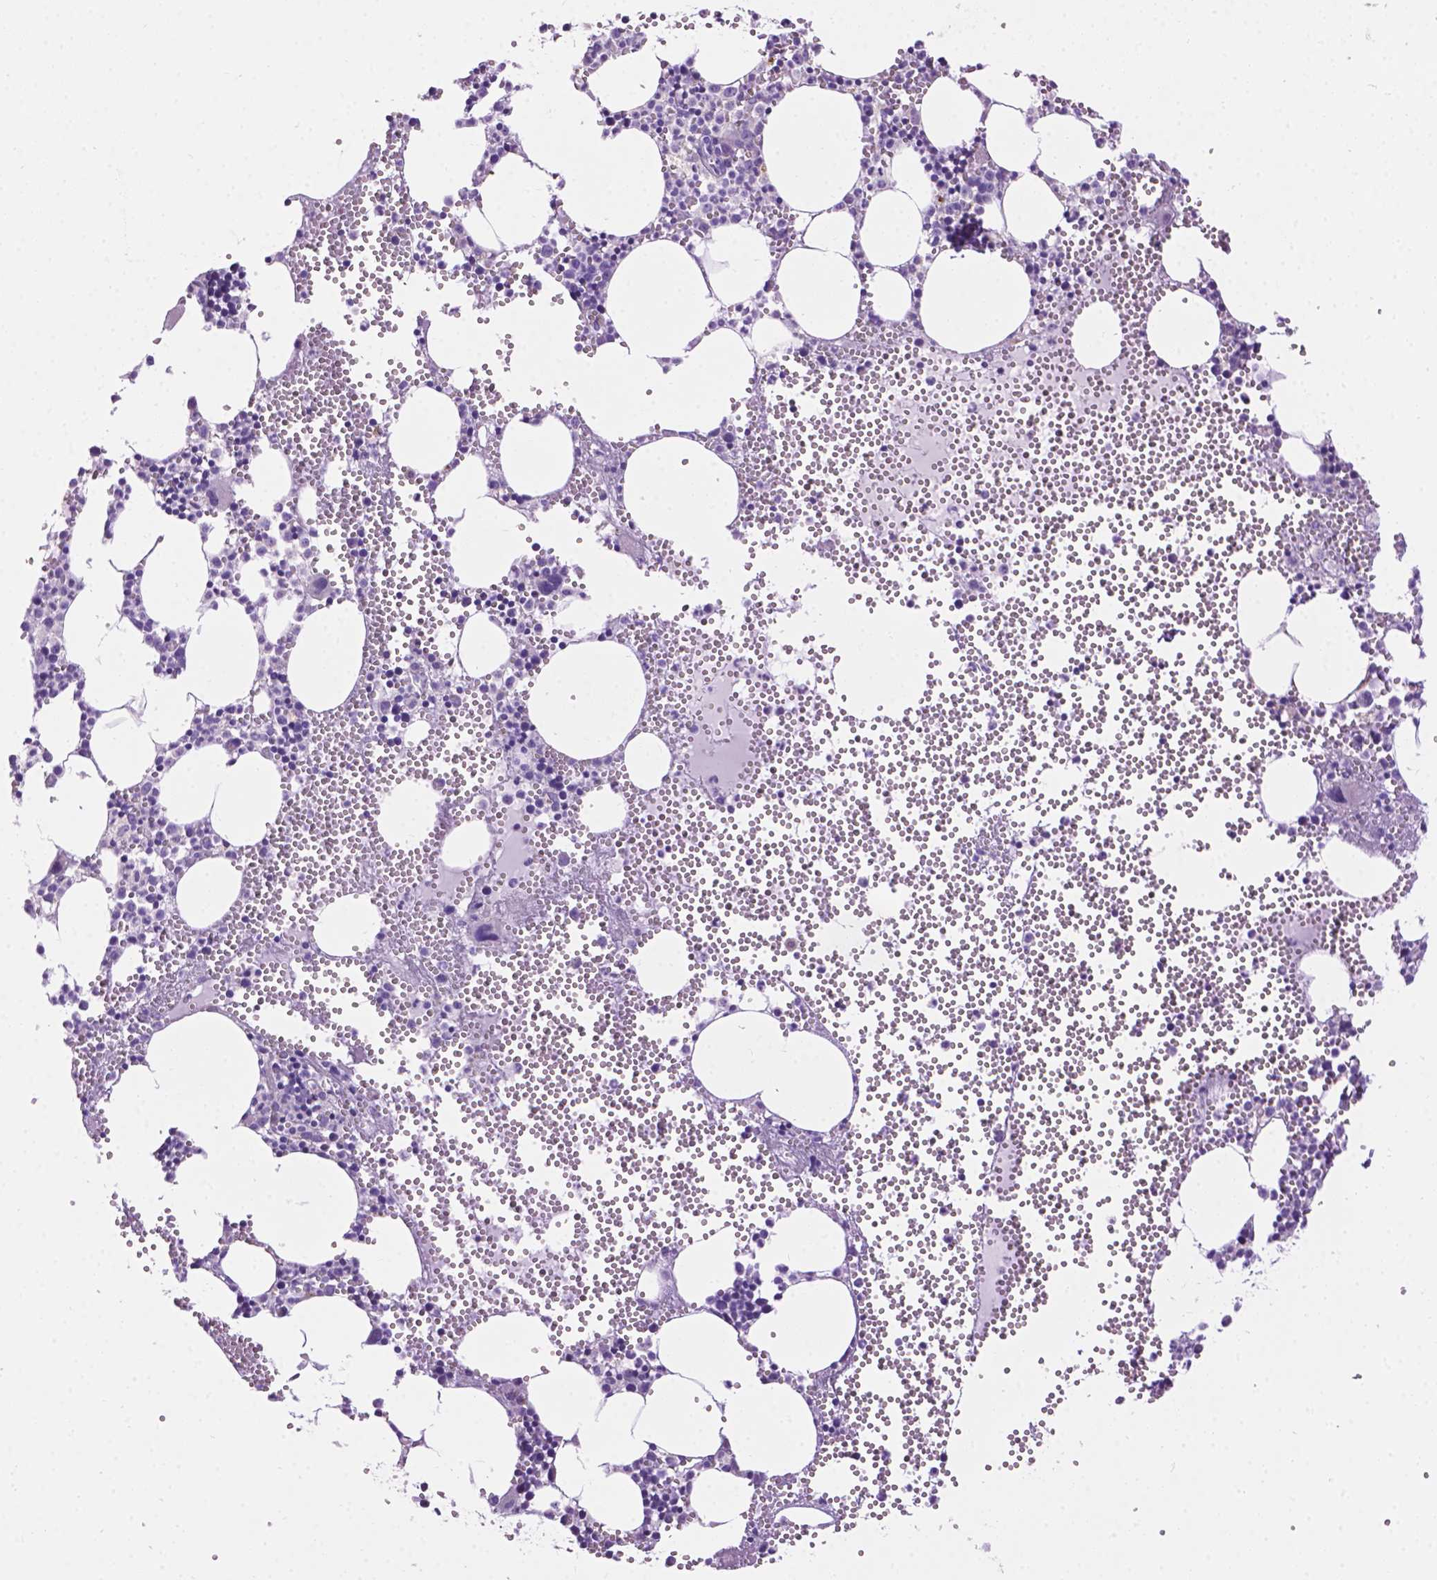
{"staining": {"intensity": "negative", "quantity": "none", "location": "none"}, "tissue": "bone marrow", "cell_type": "Hematopoietic cells", "image_type": "normal", "snomed": [{"axis": "morphology", "description": "Normal tissue, NOS"}, {"axis": "topography", "description": "Bone marrow"}], "caption": "This photomicrograph is of normal bone marrow stained with IHC to label a protein in brown with the nuclei are counter-stained blue. There is no expression in hematopoietic cells.", "gene": "TMEM132E", "patient": {"sex": "male", "age": 89}}